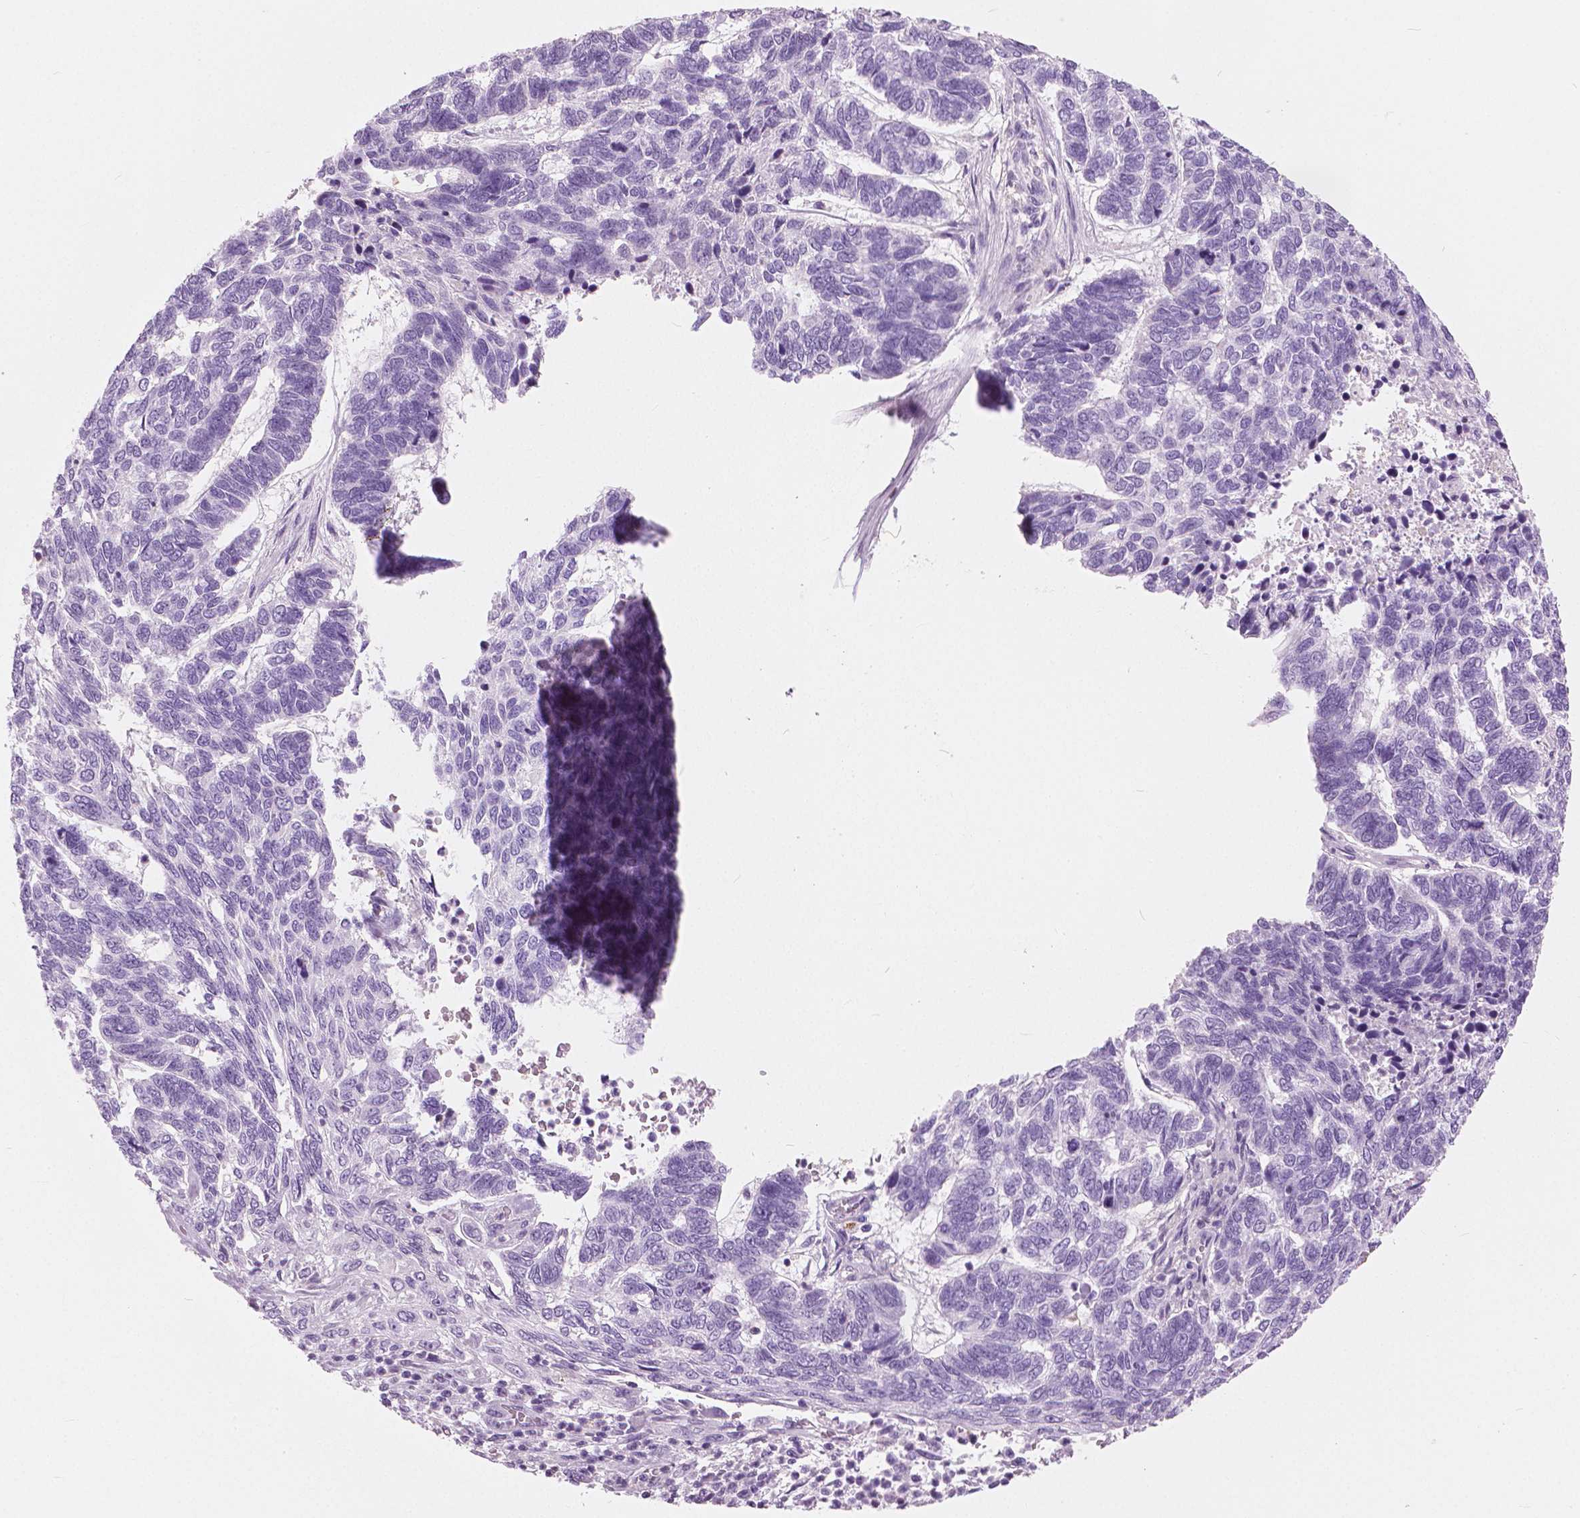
{"staining": {"intensity": "negative", "quantity": "none", "location": "none"}, "tissue": "skin cancer", "cell_type": "Tumor cells", "image_type": "cancer", "snomed": [{"axis": "morphology", "description": "Basal cell carcinoma"}, {"axis": "topography", "description": "Skin"}], "caption": "Image shows no significant protein expression in tumor cells of skin basal cell carcinoma.", "gene": "GALM", "patient": {"sex": "female", "age": 65}}